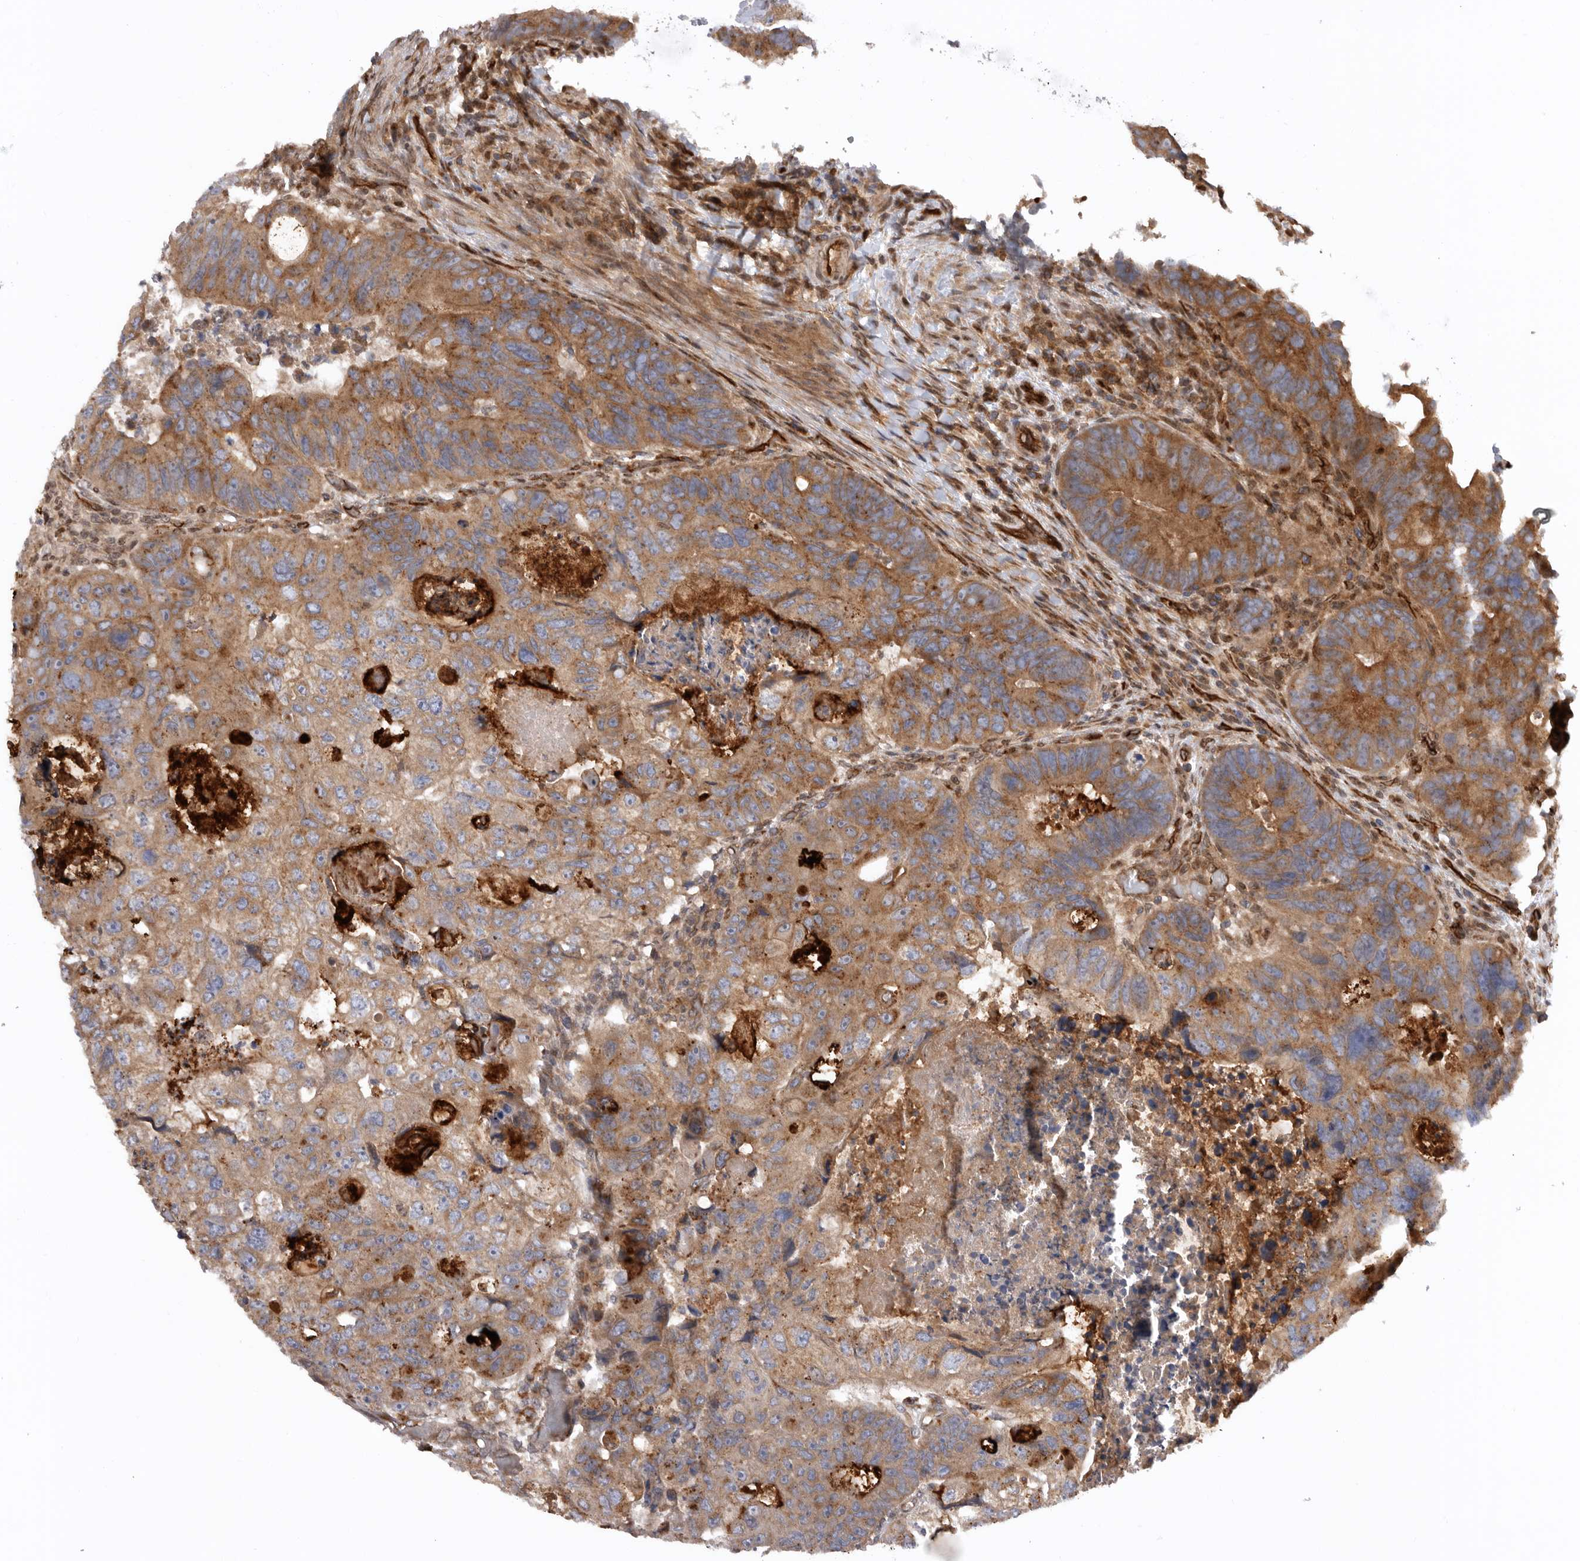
{"staining": {"intensity": "moderate", "quantity": ">75%", "location": "cytoplasmic/membranous"}, "tissue": "colorectal cancer", "cell_type": "Tumor cells", "image_type": "cancer", "snomed": [{"axis": "morphology", "description": "Adenocarcinoma, NOS"}, {"axis": "topography", "description": "Rectum"}], "caption": "Protein analysis of colorectal cancer (adenocarcinoma) tissue displays moderate cytoplasmic/membranous staining in about >75% of tumor cells.", "gene": "DHDDS", "patient": {"sex": "male", "age": 59}}